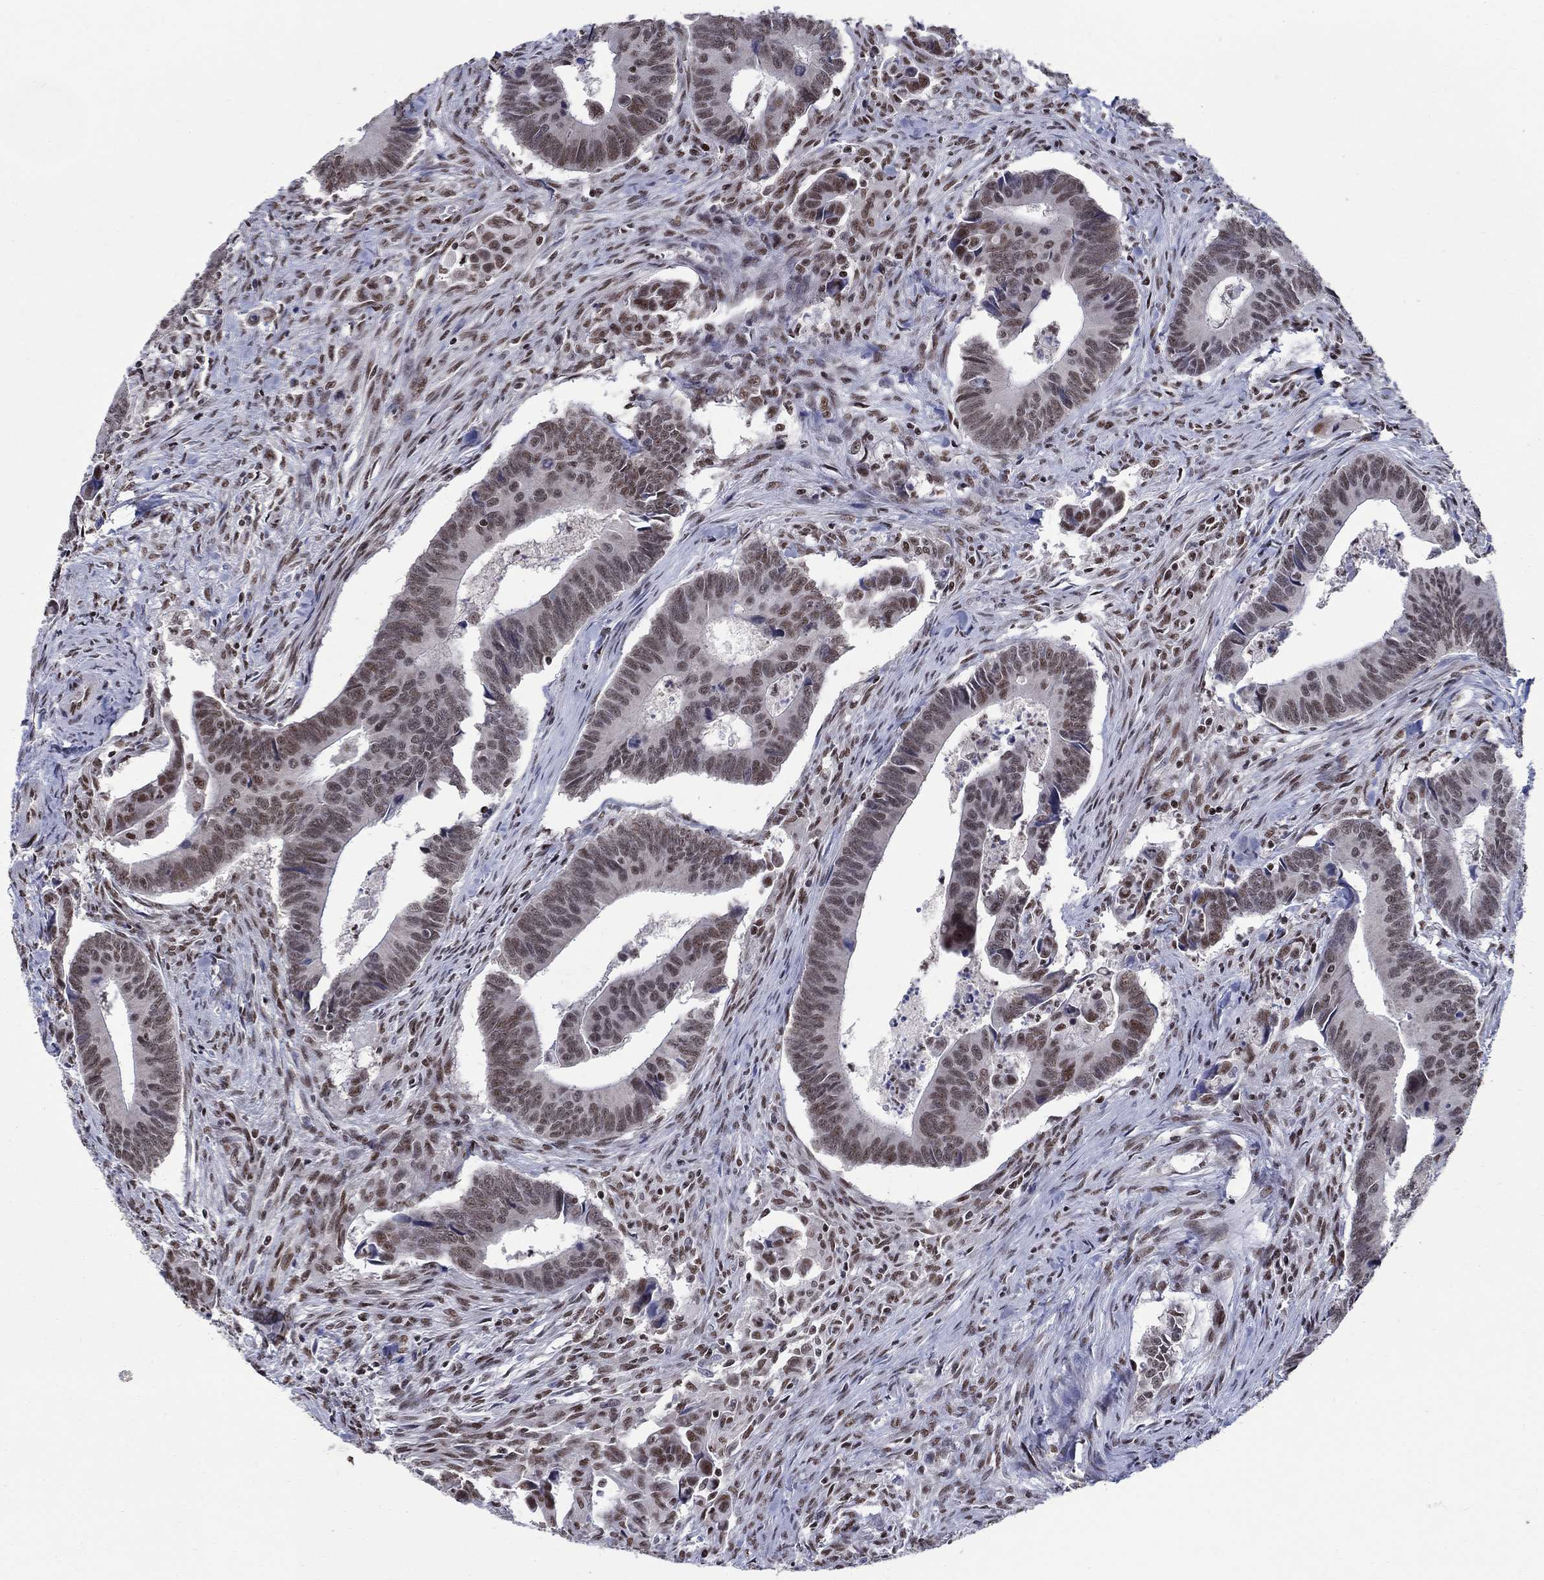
{"staining": {"intensity": "moderate", "quantity": "<25%", "location": "nuclear"}, "tissue": "colorectal cancer", "cell_type": "Tumor cells", "image_type": "cancer", "snomed": [{"axis": "morphology", "description": "Adenocarcinoma, NOS"}, {"axis": "topography", "description": "Rectum"}], "caption": "Immunohistochemistry (IHC) staining of colorectal adenocarcinoma, which demonstrates low levels of moderate nuclear expression in about <25% of tumor cells indicating moderate nuclear protein staining. The staining was performed using DAB (3,3'-diaminobenzidine) (brown) for protein detection and nuclei were counterstained in hematoxylin (blue).", "gene": "FBXO16", "patient": {"sex": "male", "age": 67}}